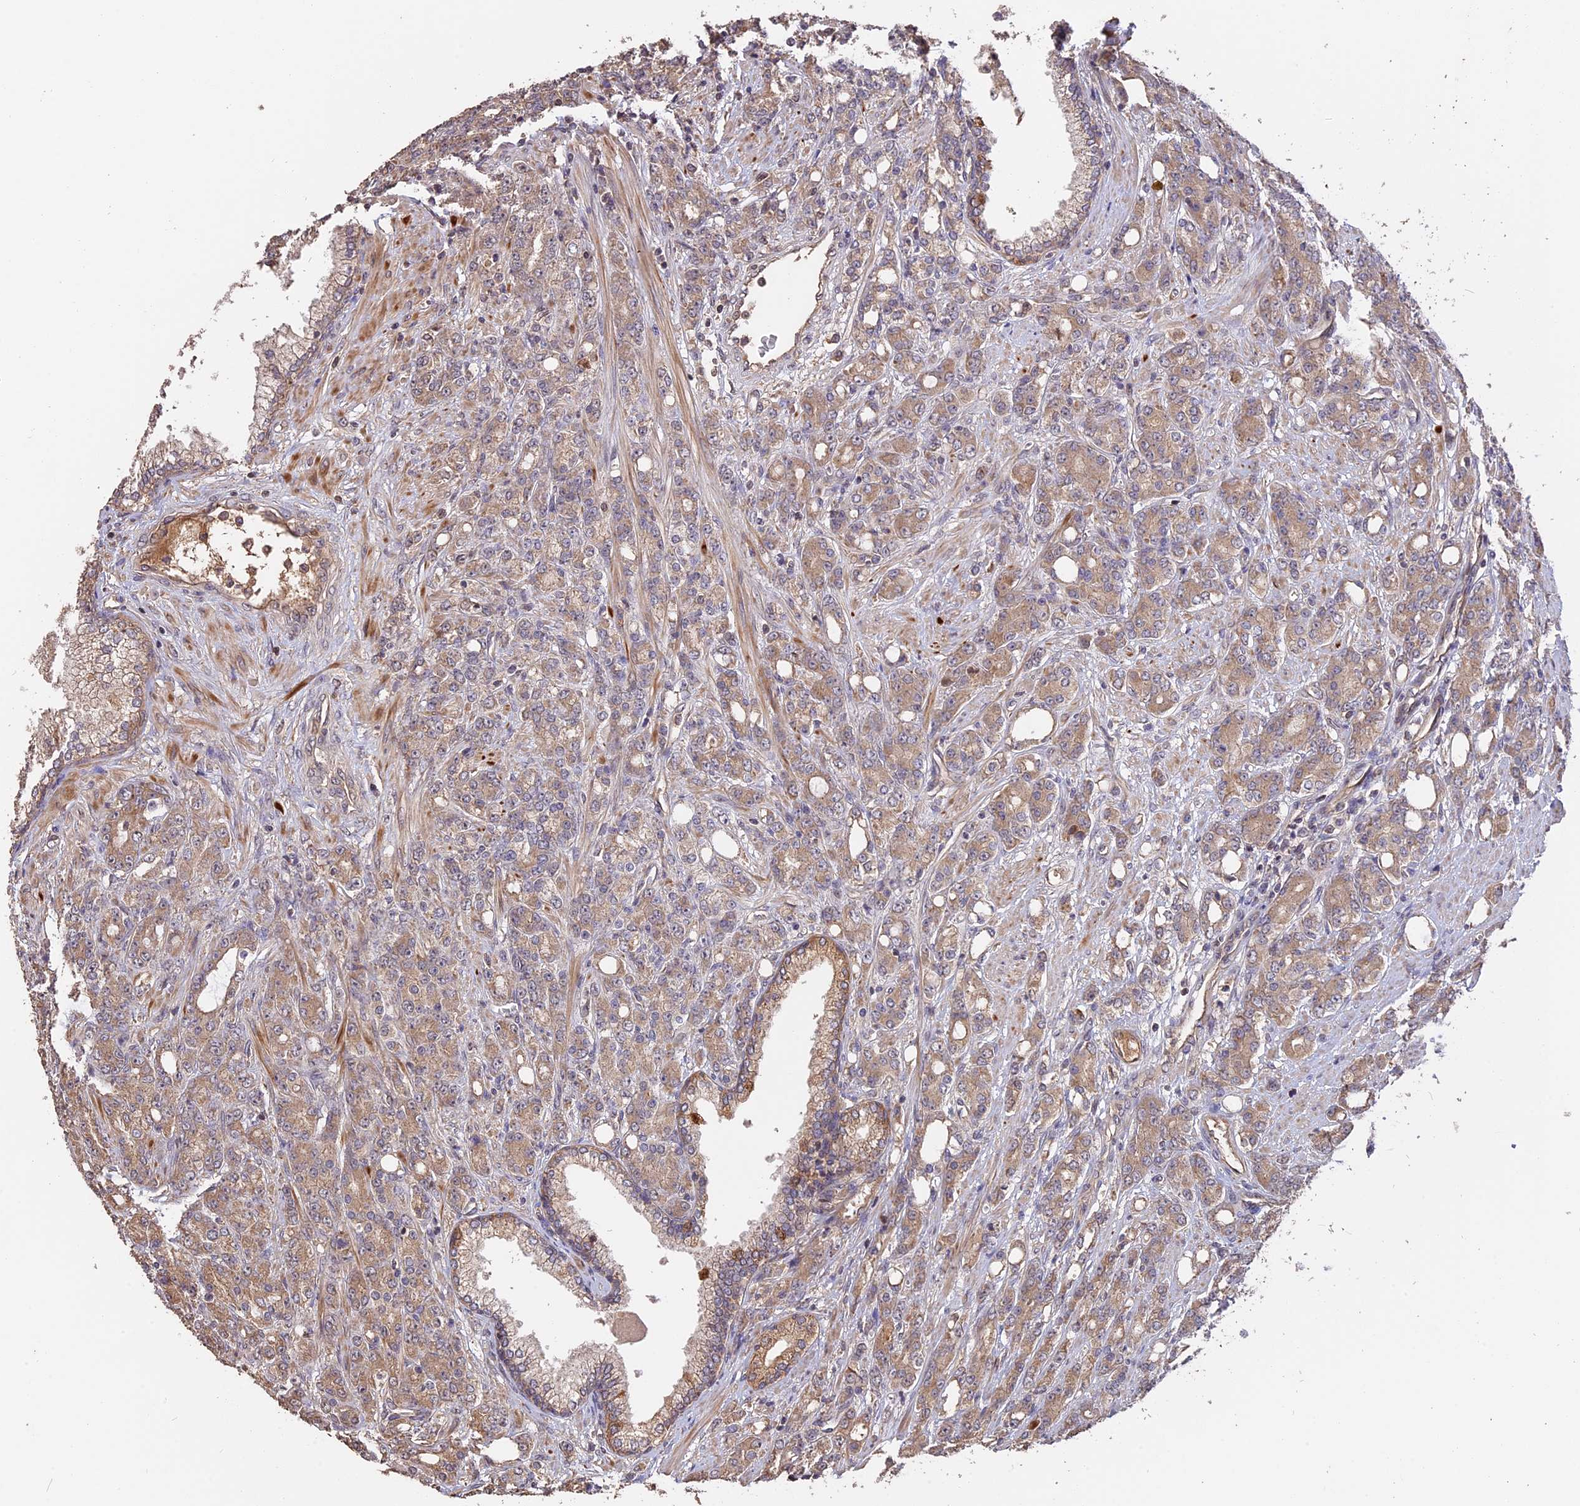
{"staining": {"intensity": "weak", "quantity": ">75%", "location": "cytoplasmic/membranous"}, "tissue": "prostate cancer", "cell_type": "Tumor cells", "image_type": "cancer", "snomed": [{"axis": "morphology", "description": "Adenocarcinoma, High grade"}, {"axis": "topography", "description": "Prostate"}], "caption": "Immunohistochemical staining of human prostate high-grade adenocarcinoma reveals low levels of weak cytoplasmic/membranous expression in approximately >75% of tumor cells.", "gene": "RASAL1", "patient": {"sex": "male", "age": 62}}